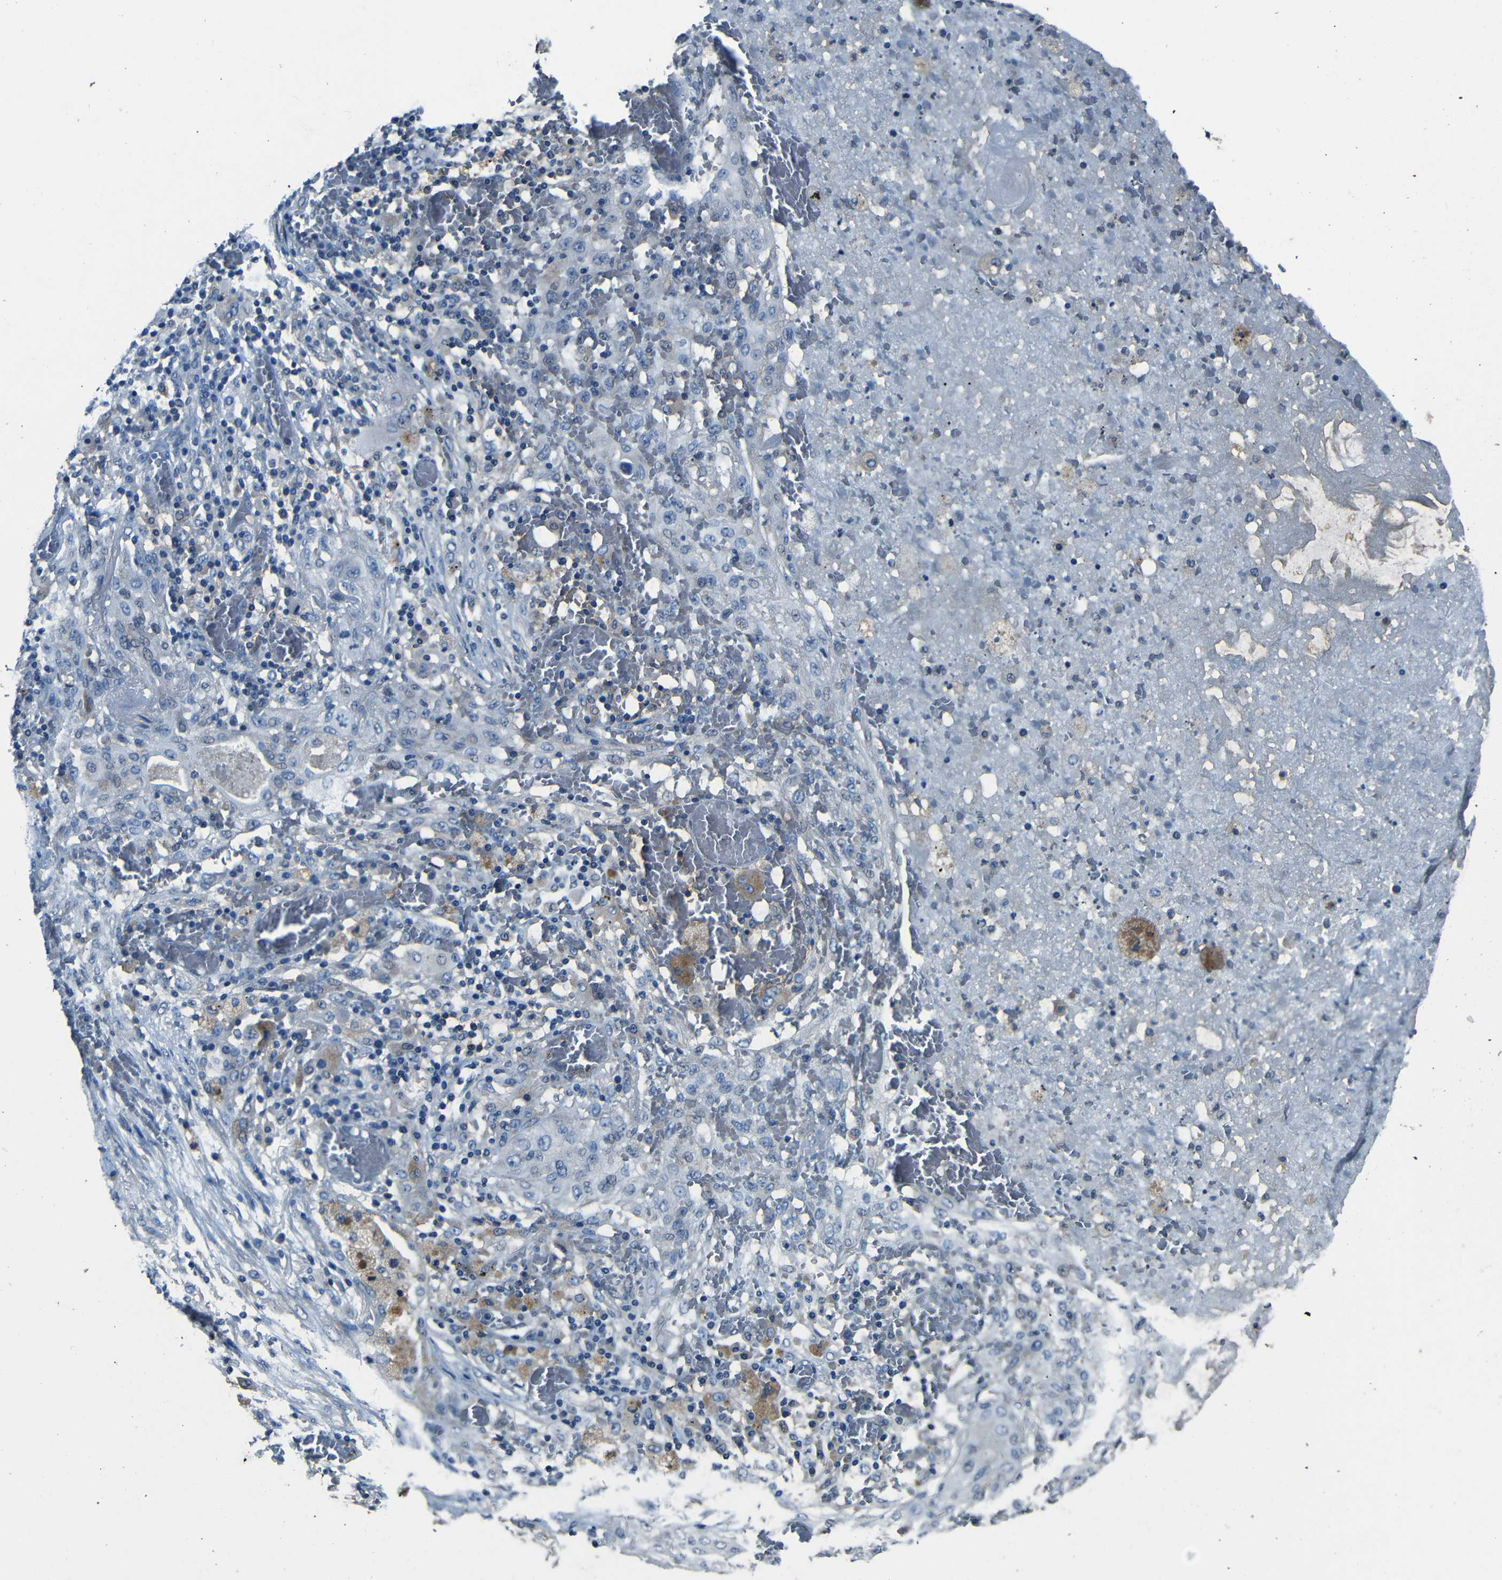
{"staining": {"intensity": "negative", "quantity": "none", "location": "none"}, "tissue": "lung cancer", "cell_type": "Tumor cells", "image_type": "cancer", "snomed": [{"axis": "morphology", "description": "Squamous cell carcinoma, NOS"}, {"axis": "topography", "description": "Lung"}], "caption": "Human lung cancer (squamous cell carcinoma) stained for a protein using IHC demonstrates no staining in tumor cells.", "gene": "SLA", "patient": {"sex": "female", "age": 47}}